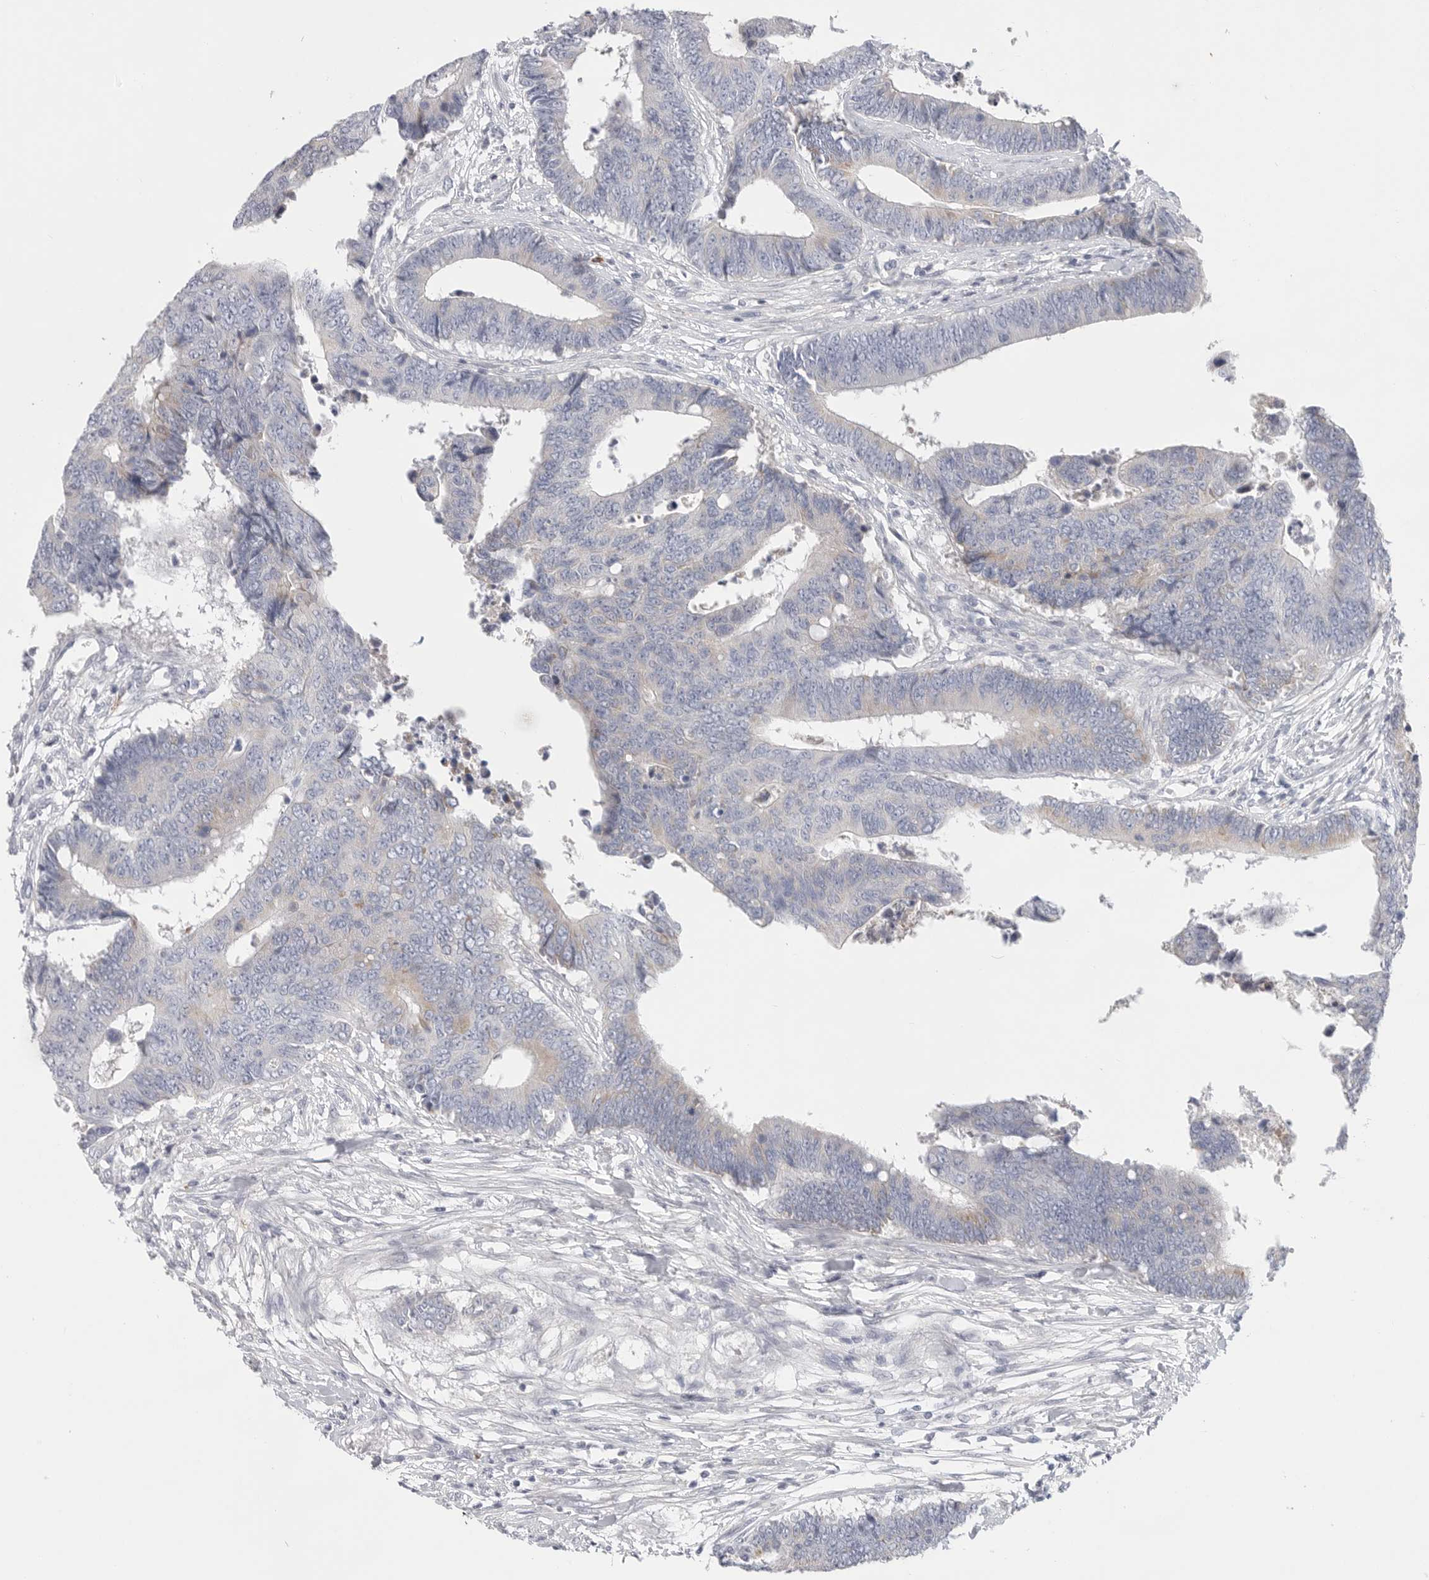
{"staining": {"intensity": "negative", "quantity": "none", "location": "none"}, "tissue": "colorectal cancer", "cell_type": "Tumor cells", "image_type": "cancer", "snomed": [{"axis": "morphology", "description": "Adenocarcinoma, NOS"}, {"axis": "topography", "description": "Rectum"}], "caption": "Tumor cells show no significant protein staining in colorectal adenocarcinoma.", "gene": "ELP3", "patient": {"sex": "male", "age": 84}}